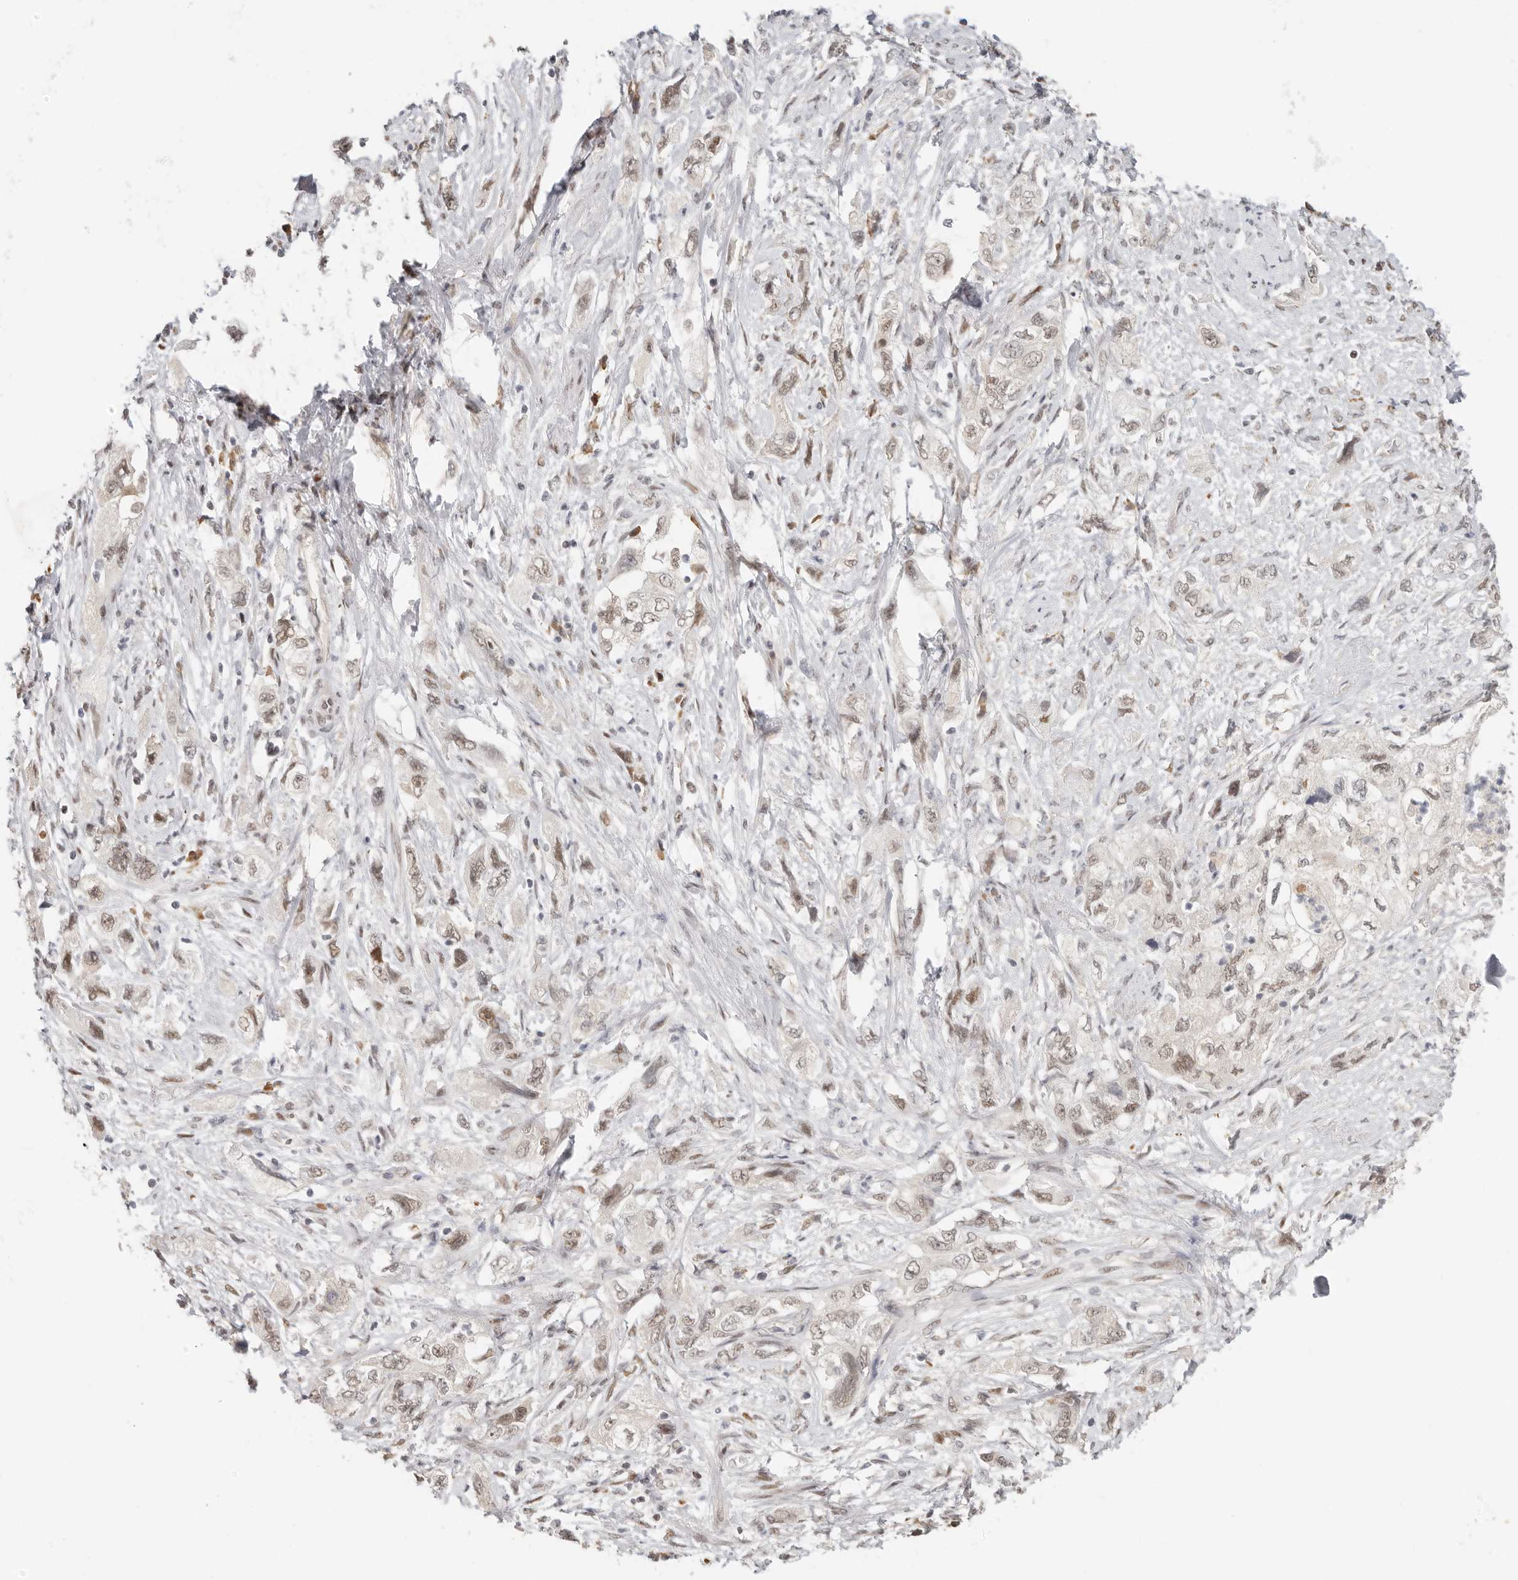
{"staining": {"intensity": "weak", "quantity": ">75%", "location": "nuclear"}, "tissue": "pancreatic cancer", "cell_type": "Tumor cells", "image_type": "cancer", "snomed": [{"axis": "morphology", "description": "Adenocarcinoma, NOS"}, {"axis": "topography", "description": "Pancreas"}], "caption": "A high-resolution image shows immunohistochemistry staining of adenocarcinoma (pancreatic), which shows weak nuclear positivity in approximately >75% of tumor cells.", "gene": "LARP7", "patient": {"sex": "female", "age": 73}}